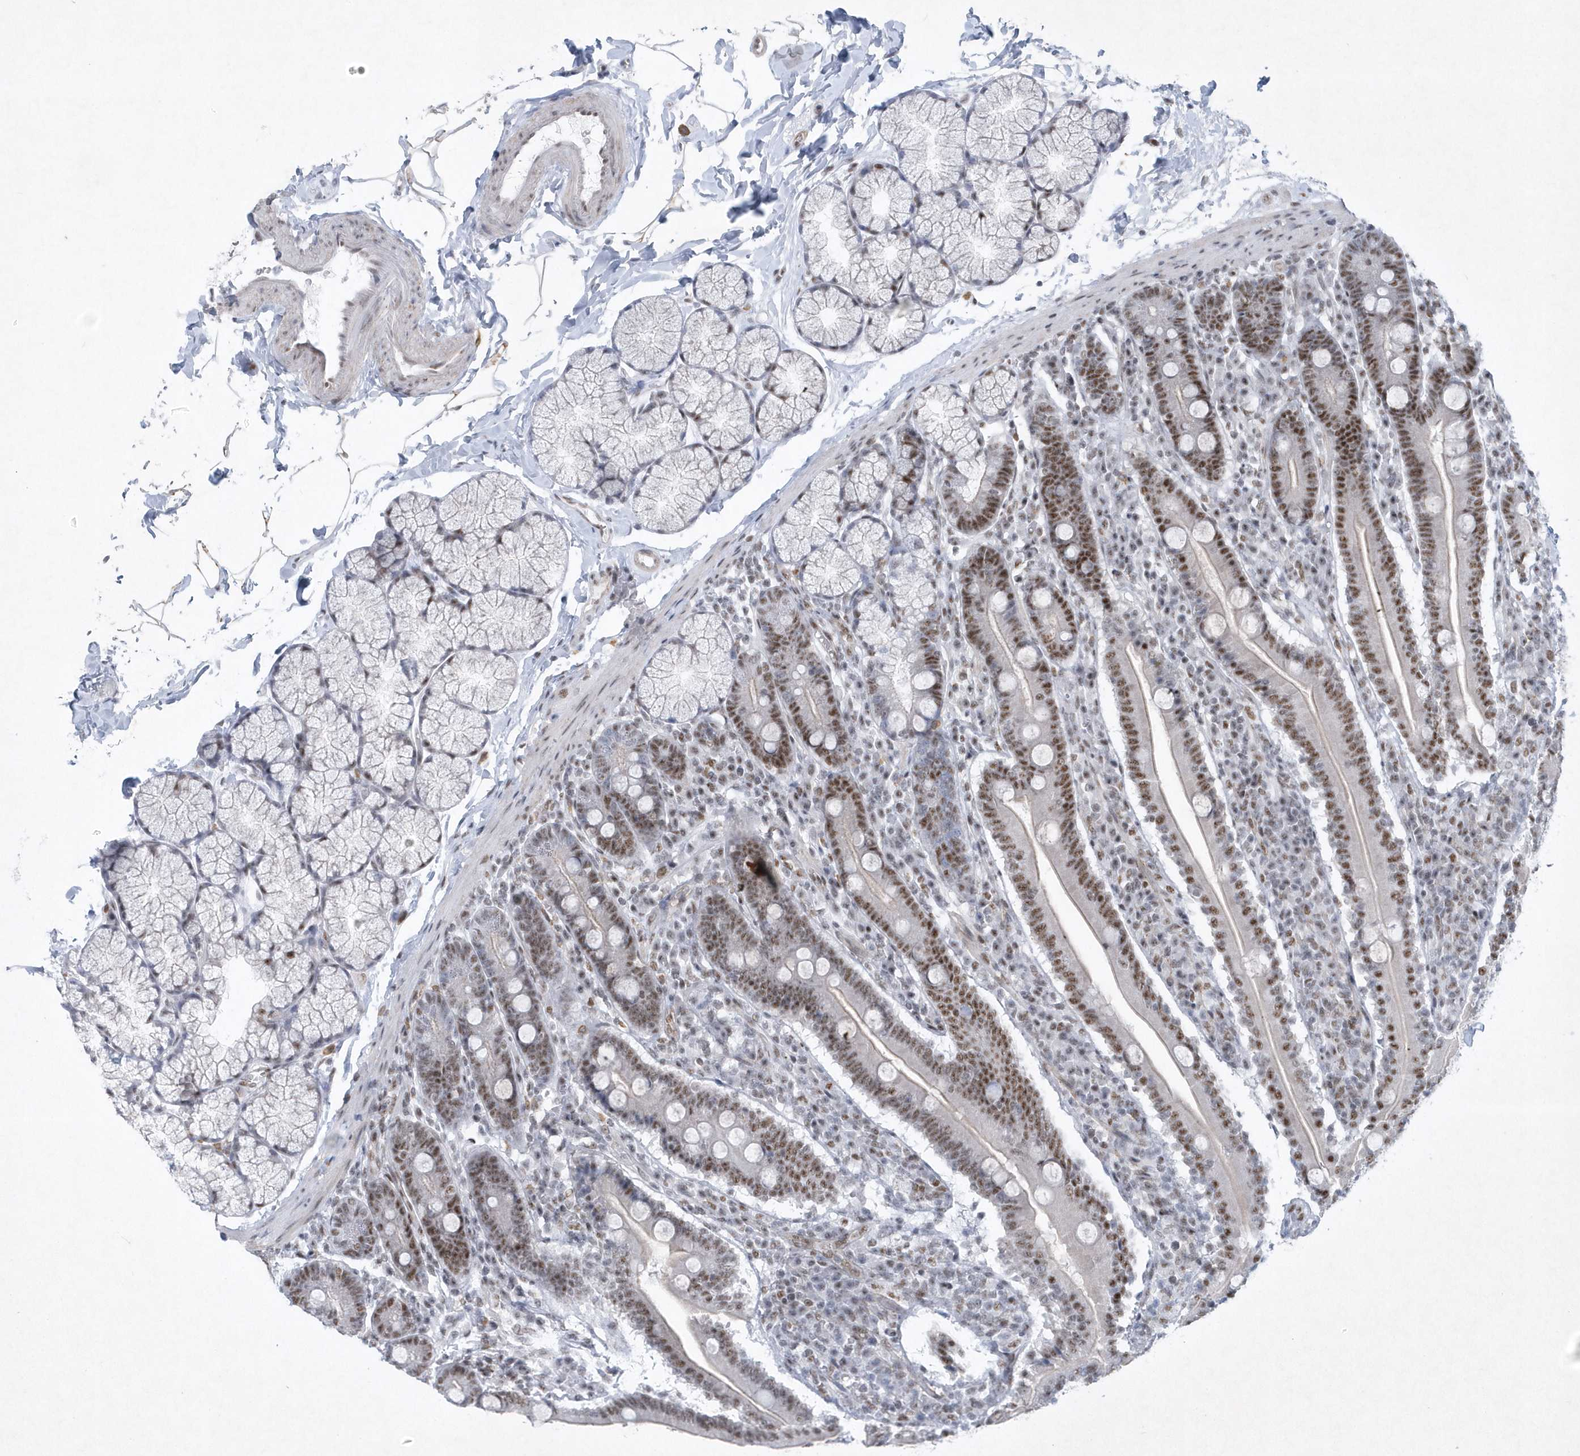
{"staining": {"intensity": "strong", "quantity": ">75%", "location": "nuclear"}, "tissue": "duodenum", "cell_type": "Glandular cells", "image_type": "normal", "snomed": [{"axis": "morphology", "description": "Normal tissue, NOS"}, {"axis": "topography", "description": "Duodenum"}], "caption": "This micrograph shows immunohistochemistry staining of unremarkable human duodenum, with high strong nuclear expression in approximately >75% of glandular cells.", "gene": "DCLRE1A", "patient": {"sex": "male", "age": 35}}